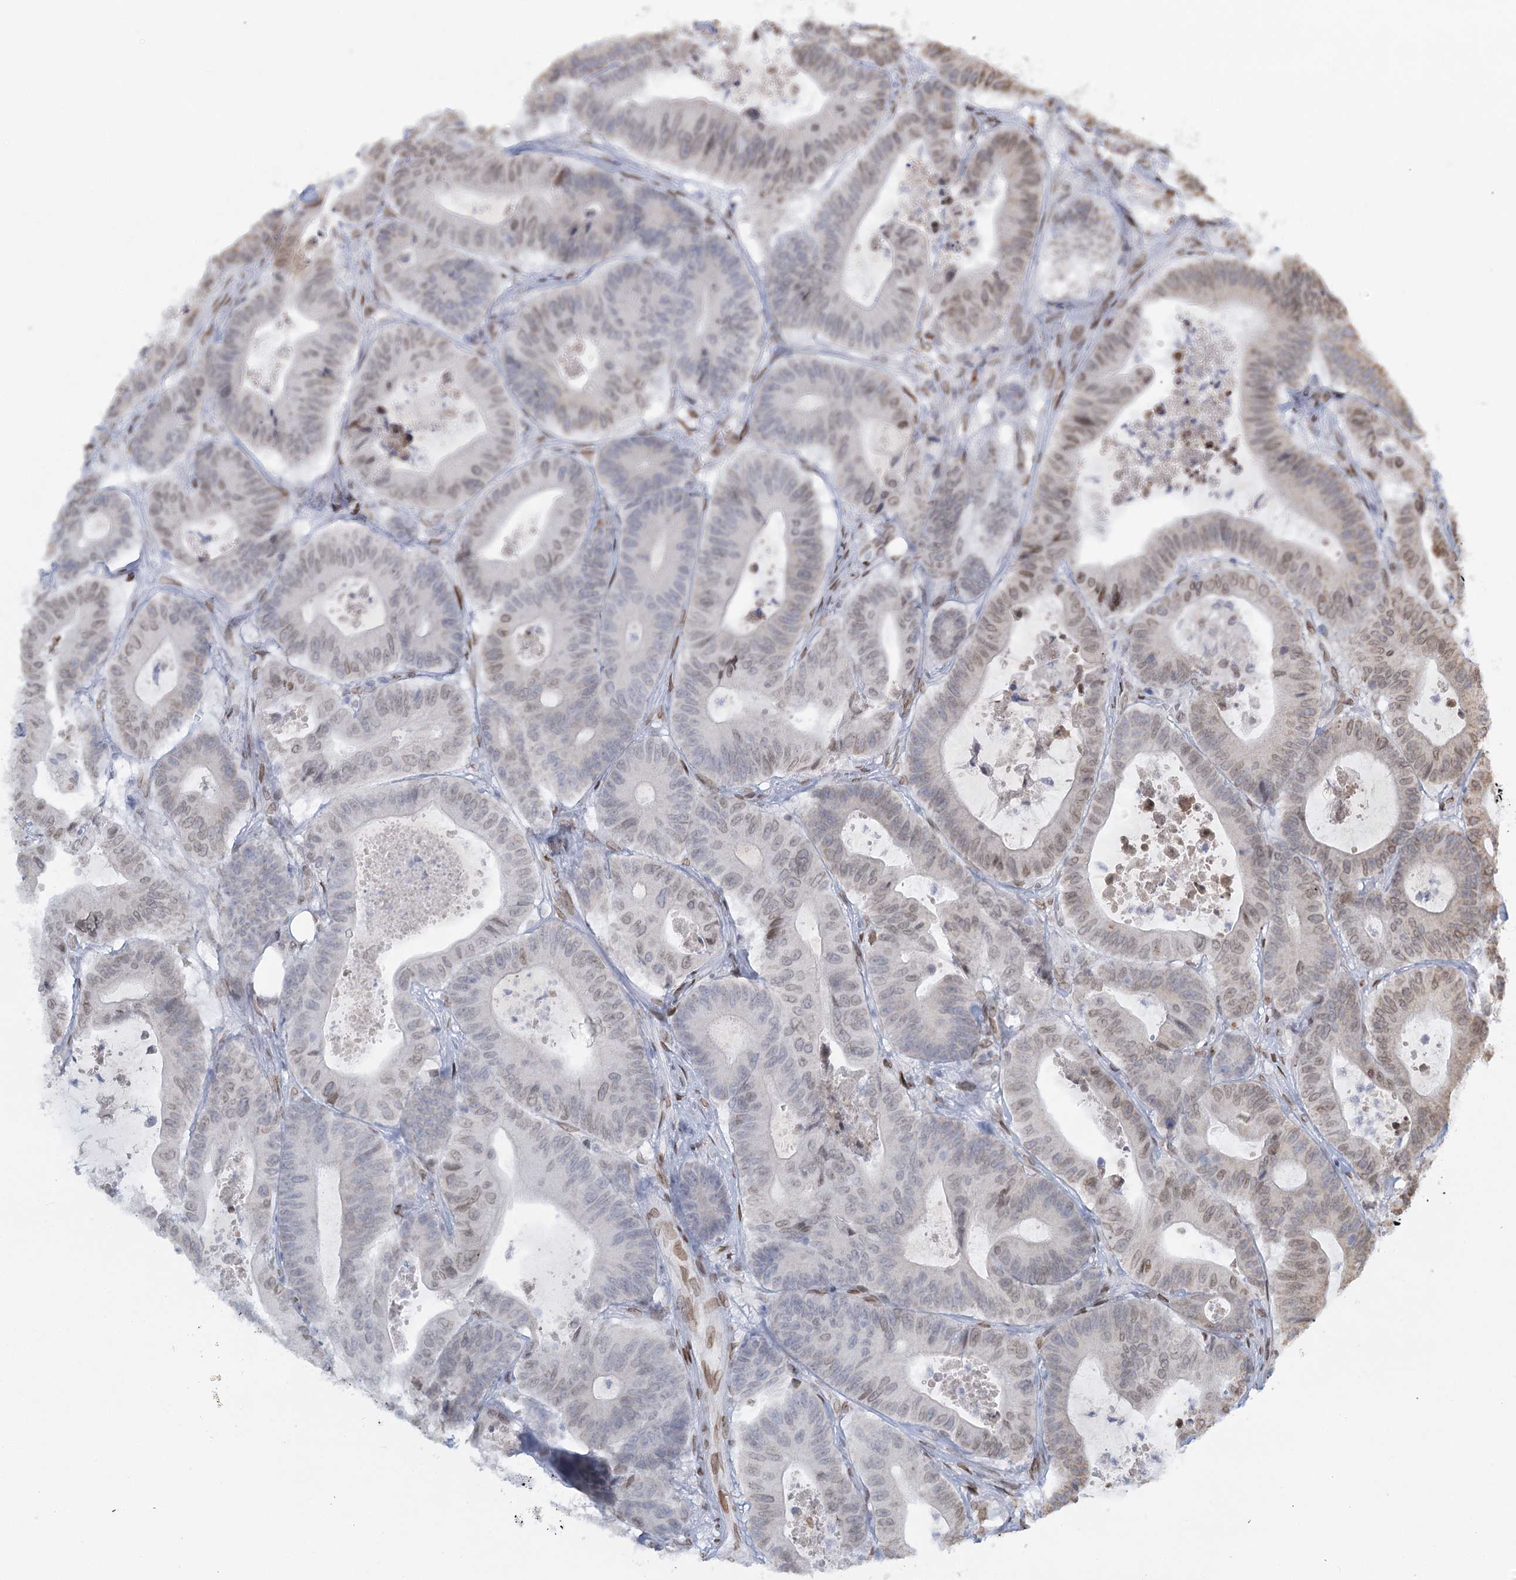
{"staining": {"intensity": "moderate", "quantity": "<25%", "location": "nuclear"}, "tissue": "colorectal cancer", "cell_type": "Tumor cells", "image_type": "cancer", "snomed": [{"axis": "morphology", "description": "Adenocarcinoma, NOS"}, {"axis": "topography", "description": "Colon"}], "caption": "Brown immunohistochemical staining in adenocarcinoma (colorectal) shows moderate nuclear staining in approximately <25% of tumor cells. The staining was performed using DAB, with brown indicating positive protein expression. Nuclei are stained blue with hematoxylin.", "gene": "VWA5A", "patient": {"sex": "female", "age": 84}}